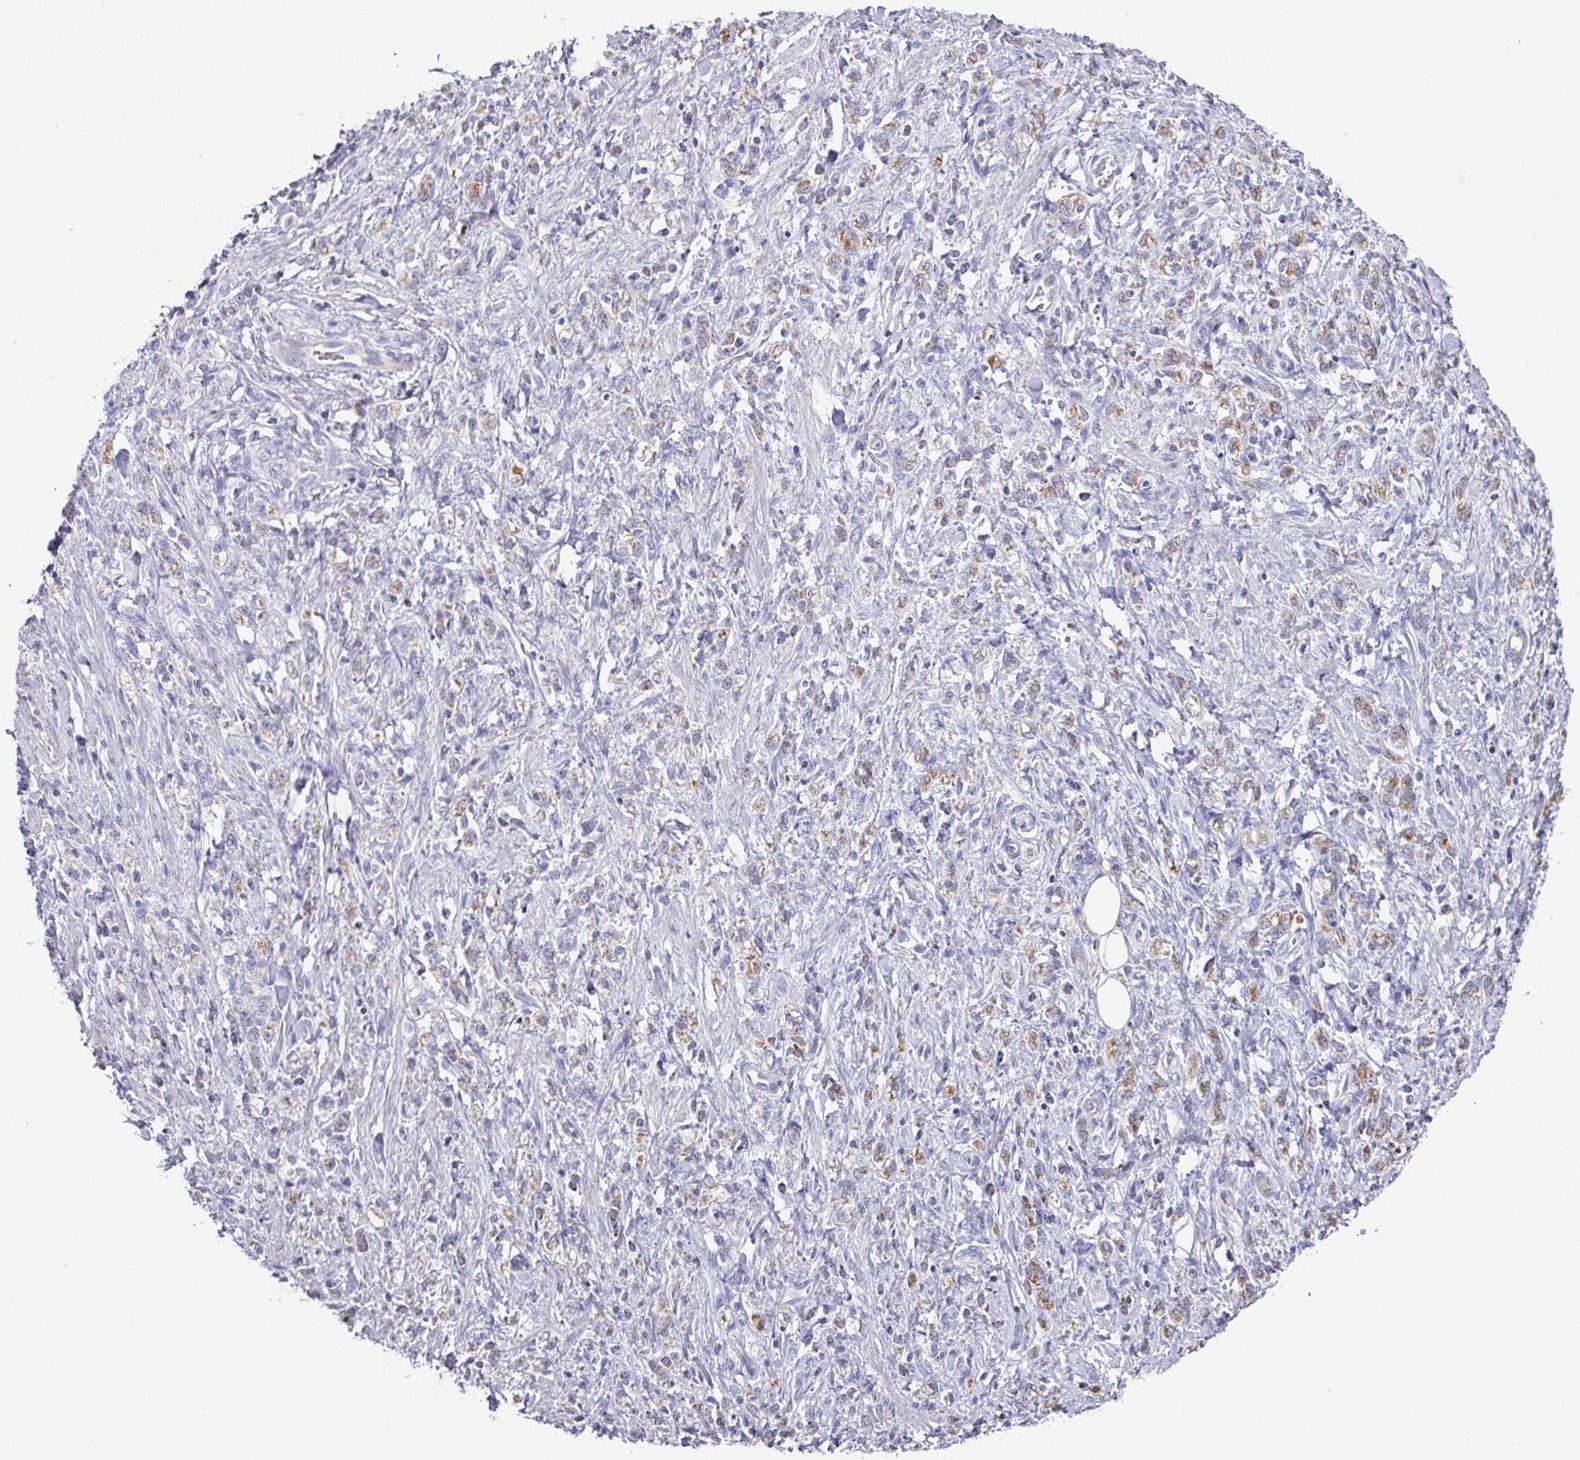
{"staining": {"intensity": "moderate", "quantity": "25%-75%", "location": "cytoplasmic/membranous"}, "tissue": "stomach cancer", "cell_type": "Tumor cells", "image_type": "cancer", "snomed": [{"axis": "morphology", "description": "Adenocarcinoma, NOS"}, {"axis": "topography", "description": "Stomach"}], "caption": "Immunohistochemical staining of stomach cancer exhibits medium levels of moderate cytoplasmic/membranous positivity in about 25%-75% of tumor cells. The protein of interest is stained brown, and the nuclei are stained in blue (DAB (3,3'-diaminobenzidine) IHC with brightfield microscopy, high magnification).", "gene": "MT-ND4", "patient": {"sex": "male", "age": 77}}